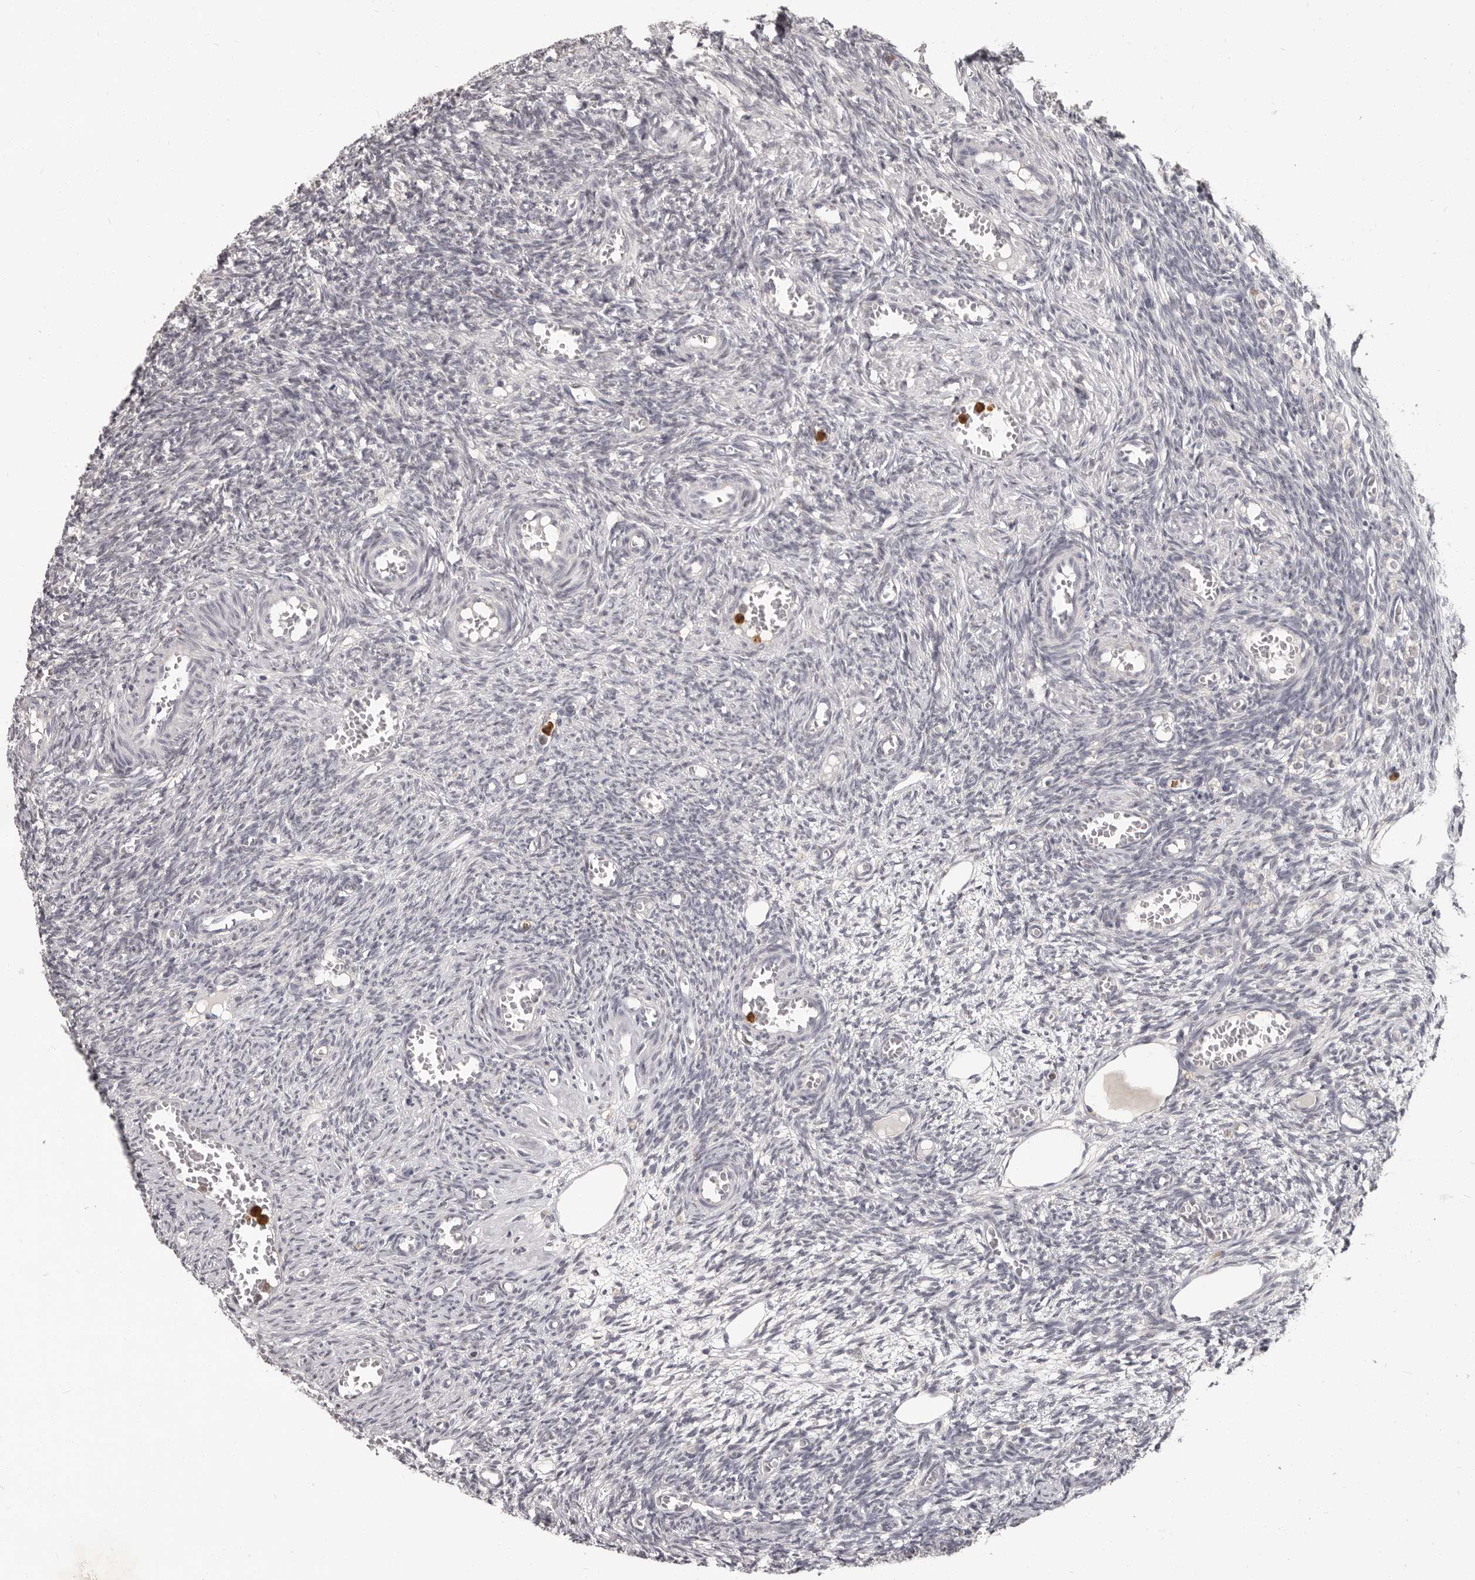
{"staining": {"intensity": "negative", "quantity": "none", "location": "none"}, "tissue": "ovary", "cell_type": "Follicle cells", "image_type": "normal", "snomed": [{"axis": "morphology", "description": "Normal tissue, NOS"}, {"axis": "topography", "description": "Ovary"}], "caption": "Immunohistochemical staining of normal ovary reveals no significant expression in follicle cells. (DAB (3,3'-diaminobenzidine) immunohistochemistry (IHC) with hematoxylin counter stain).", "gene": "GPR157", "patient": {"sex": "female", "age": 27}}